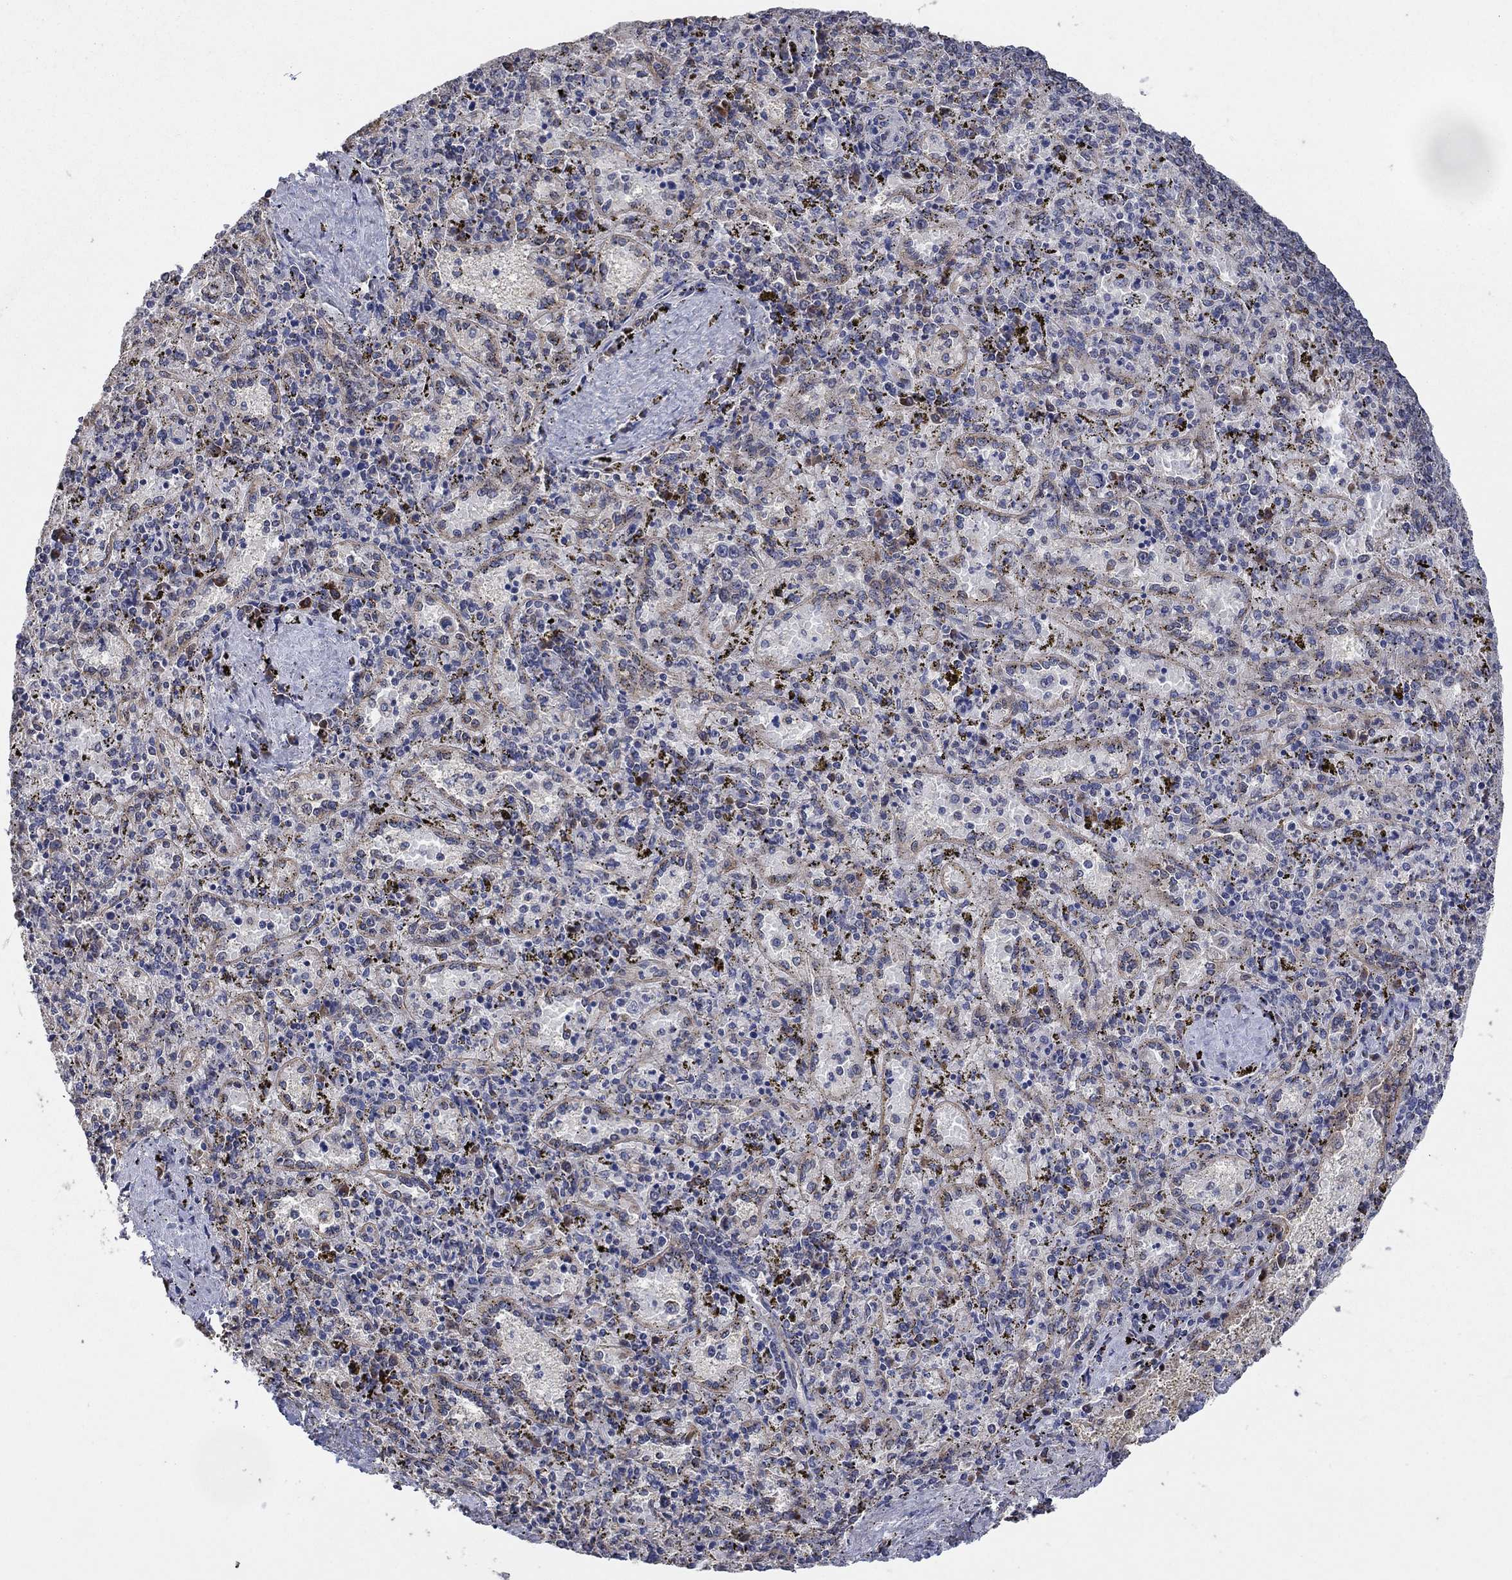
{"staining": {"intensity": "strong", "quantity": "<25%", "location": "cytoplasmic/membranous"}, "tissue": "spleen", "cell_type": "Cells in red pulp", "image_type": "normal", "snomed": [{"axis": "morphology", "description": "Normal tissue, NOS"}, {"axis": "topography", "description": "Spleen"}], "caption": "Normal spleen exhibits strong cytoplasmic/membranous expression in approximately <25% of cells in red pulp, visualized by immunohistochemistry. Using DAB (brown) and hematoxylin (blue) stains, captured at high magnification using brightfield microscopy.", "gene": "HID1", "patient": {"sex": "female", "age": 50}}